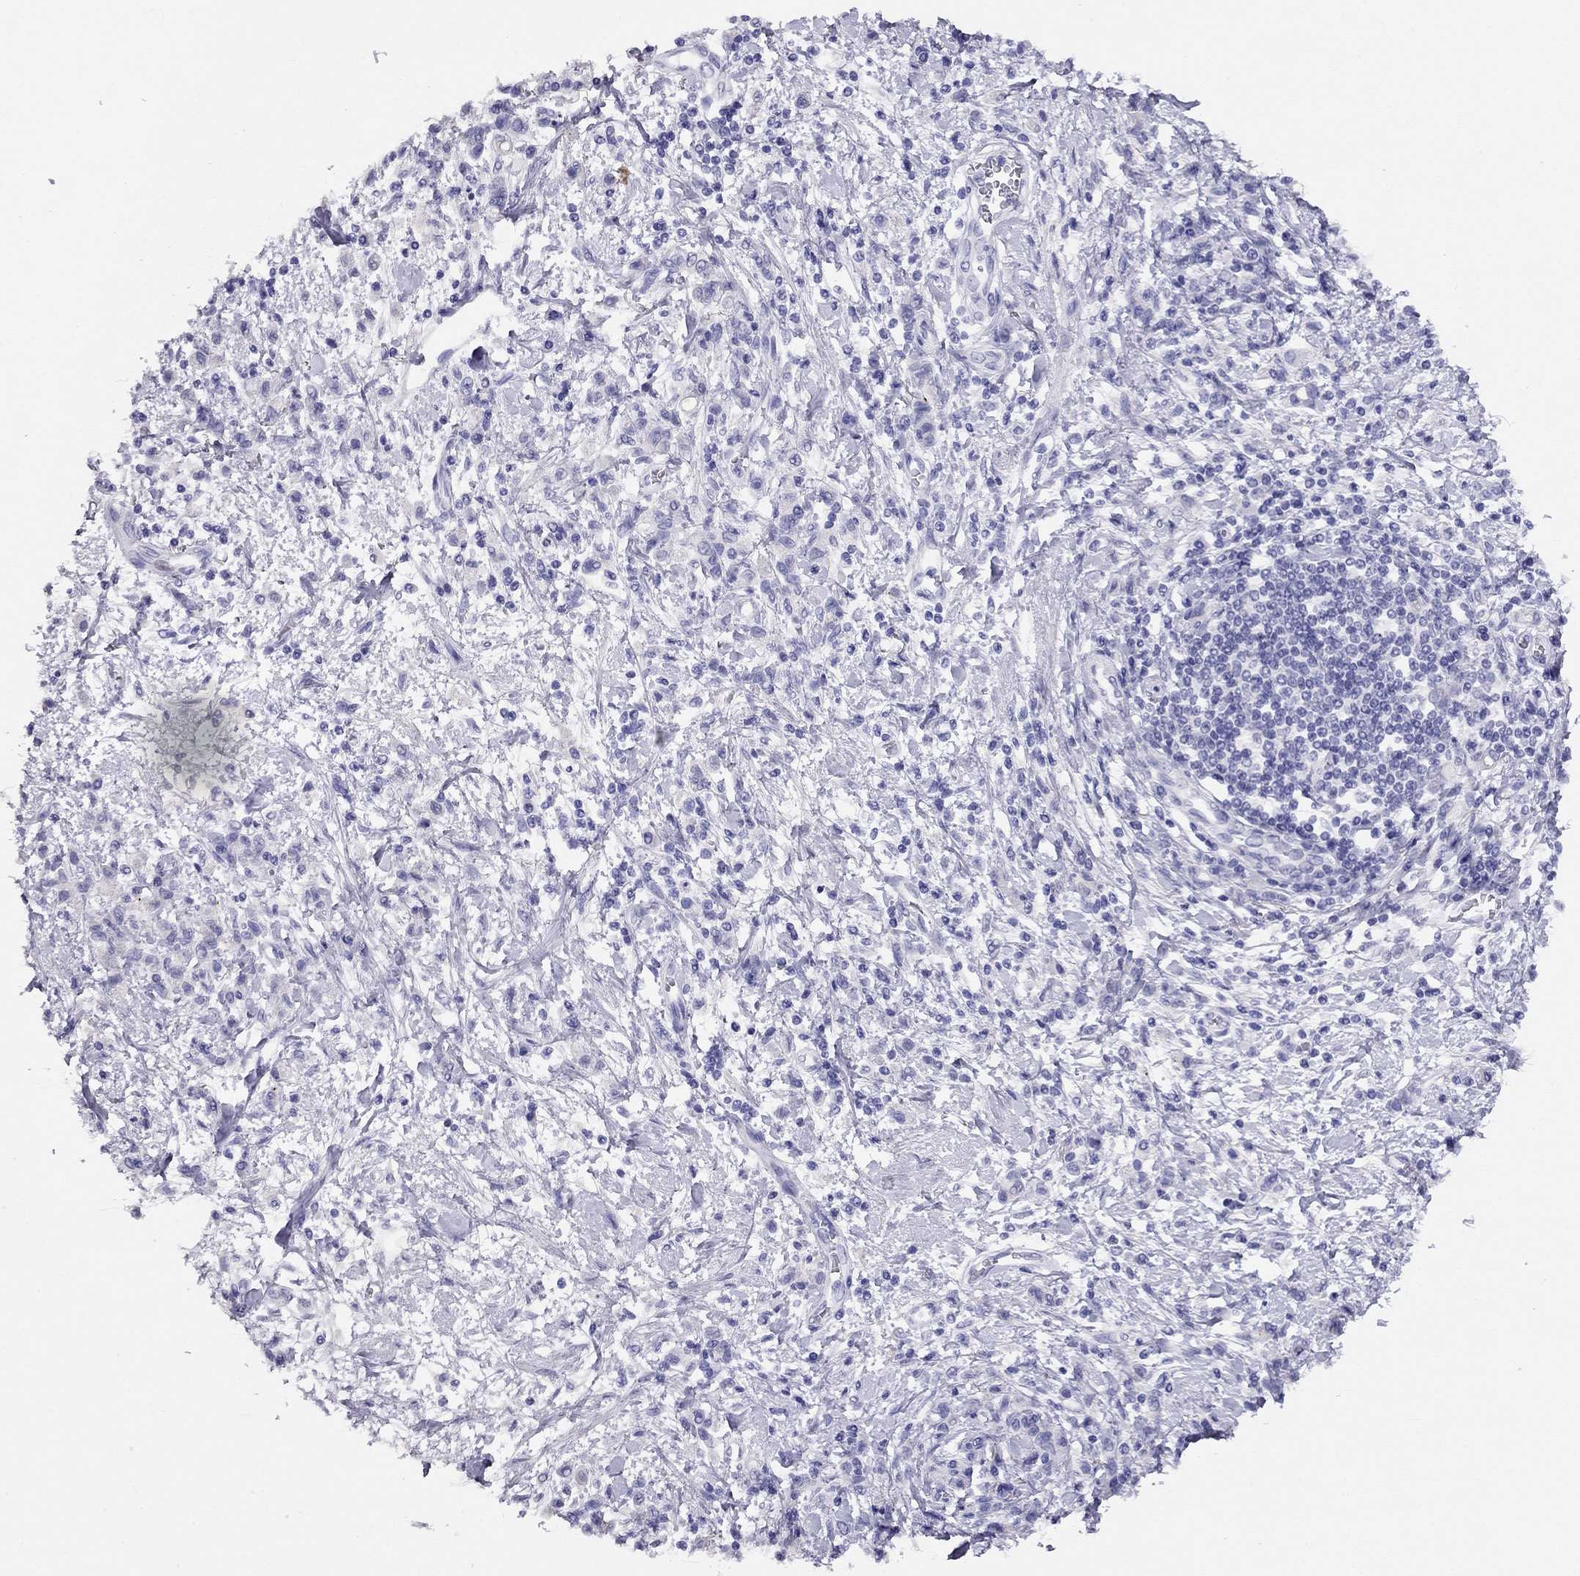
{"staining": {"intensity": "negative", "quantity": "none", "location": "none"}, "tissue": "stomach cancer", "cell_type": "Tumor cells", "image_type": "cancer", "snomed": [{"axis": "morphology", "description": "Adenocarcinoma, NOS"}, {"axis": "topography", "description": "Stomach"}], "caption": "Immunohistochemistry photomicrograph of neoplastic tissue: human stomach cancer (adenocarcinoma) stained with DAB (3,3'-diaminobenzidine) reveals no significant protein expression in tumor cells. (DAB (3,3'-diaminobenzidine) IHC with hematoxylin counter stain).", "gene": "LRIT2", "patient": {"sex": "male", "age": 77}}